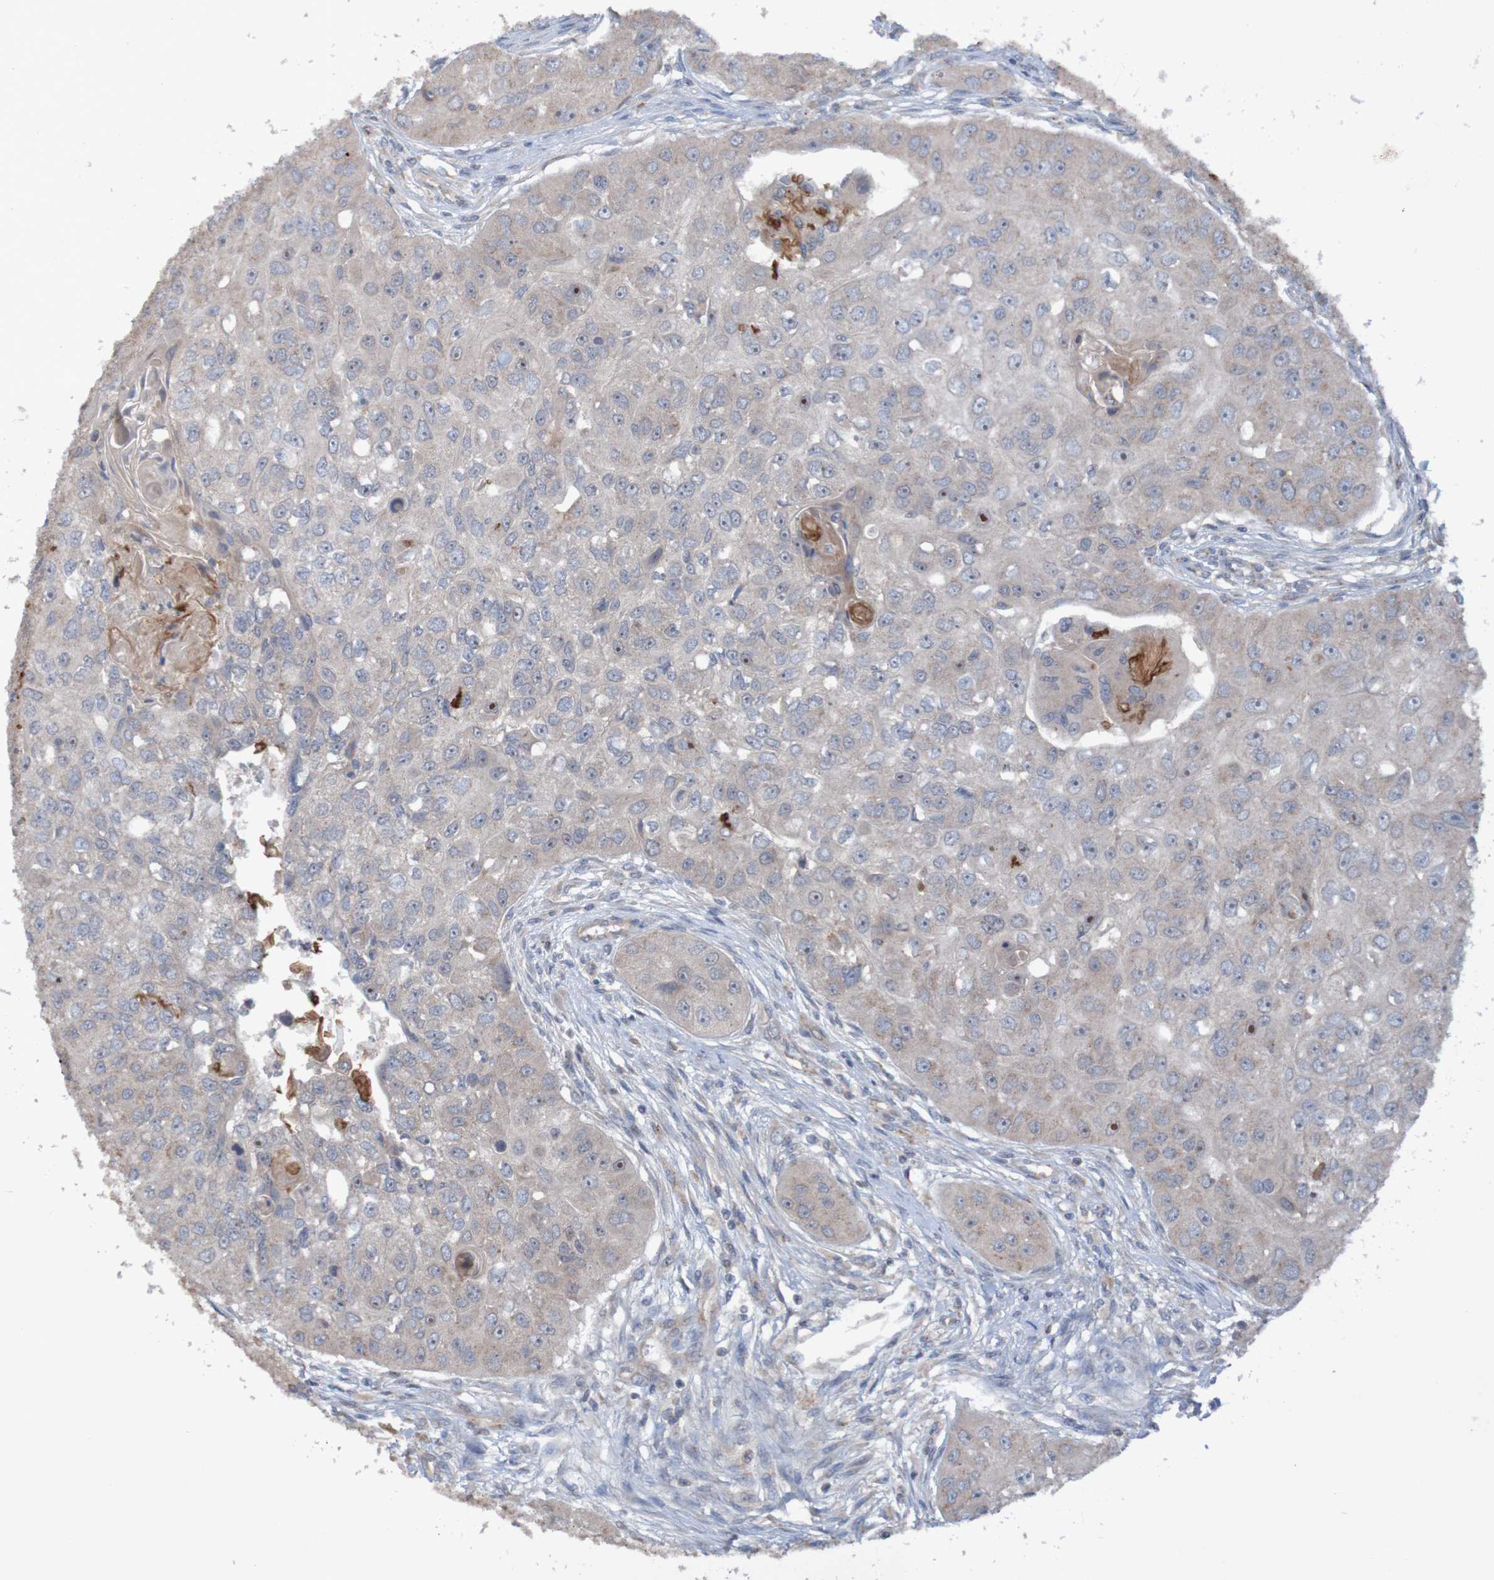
{"staining": {"intensity": "weak", "quantity": ">75%", "location": "cytoplasmic/membranous,nuclear"}, "tissue": "head and neck cancer", "cell_type": "Tumor cells", "image_type": "cancer", "snomed": [{"axis": "morphology", "description": "Normal tissue, NOS"}, {"axis": "morphology", "description": "Squamous cell carcinoma, NOS"}, {"axis": "topography", "description": "Skeletal muscle"}, {"axis": "topography", "description": "Head-Neck"}], "caption": "Weak cytoplasmic/membranous and nuclear staining for a protein is seen in about >75% of tumor cells of squamous cell carcinoma (head and neck) using immunohistochemistry.", "gene": "ANGPT4", "patient": {"sex": "male", "age": 51}}